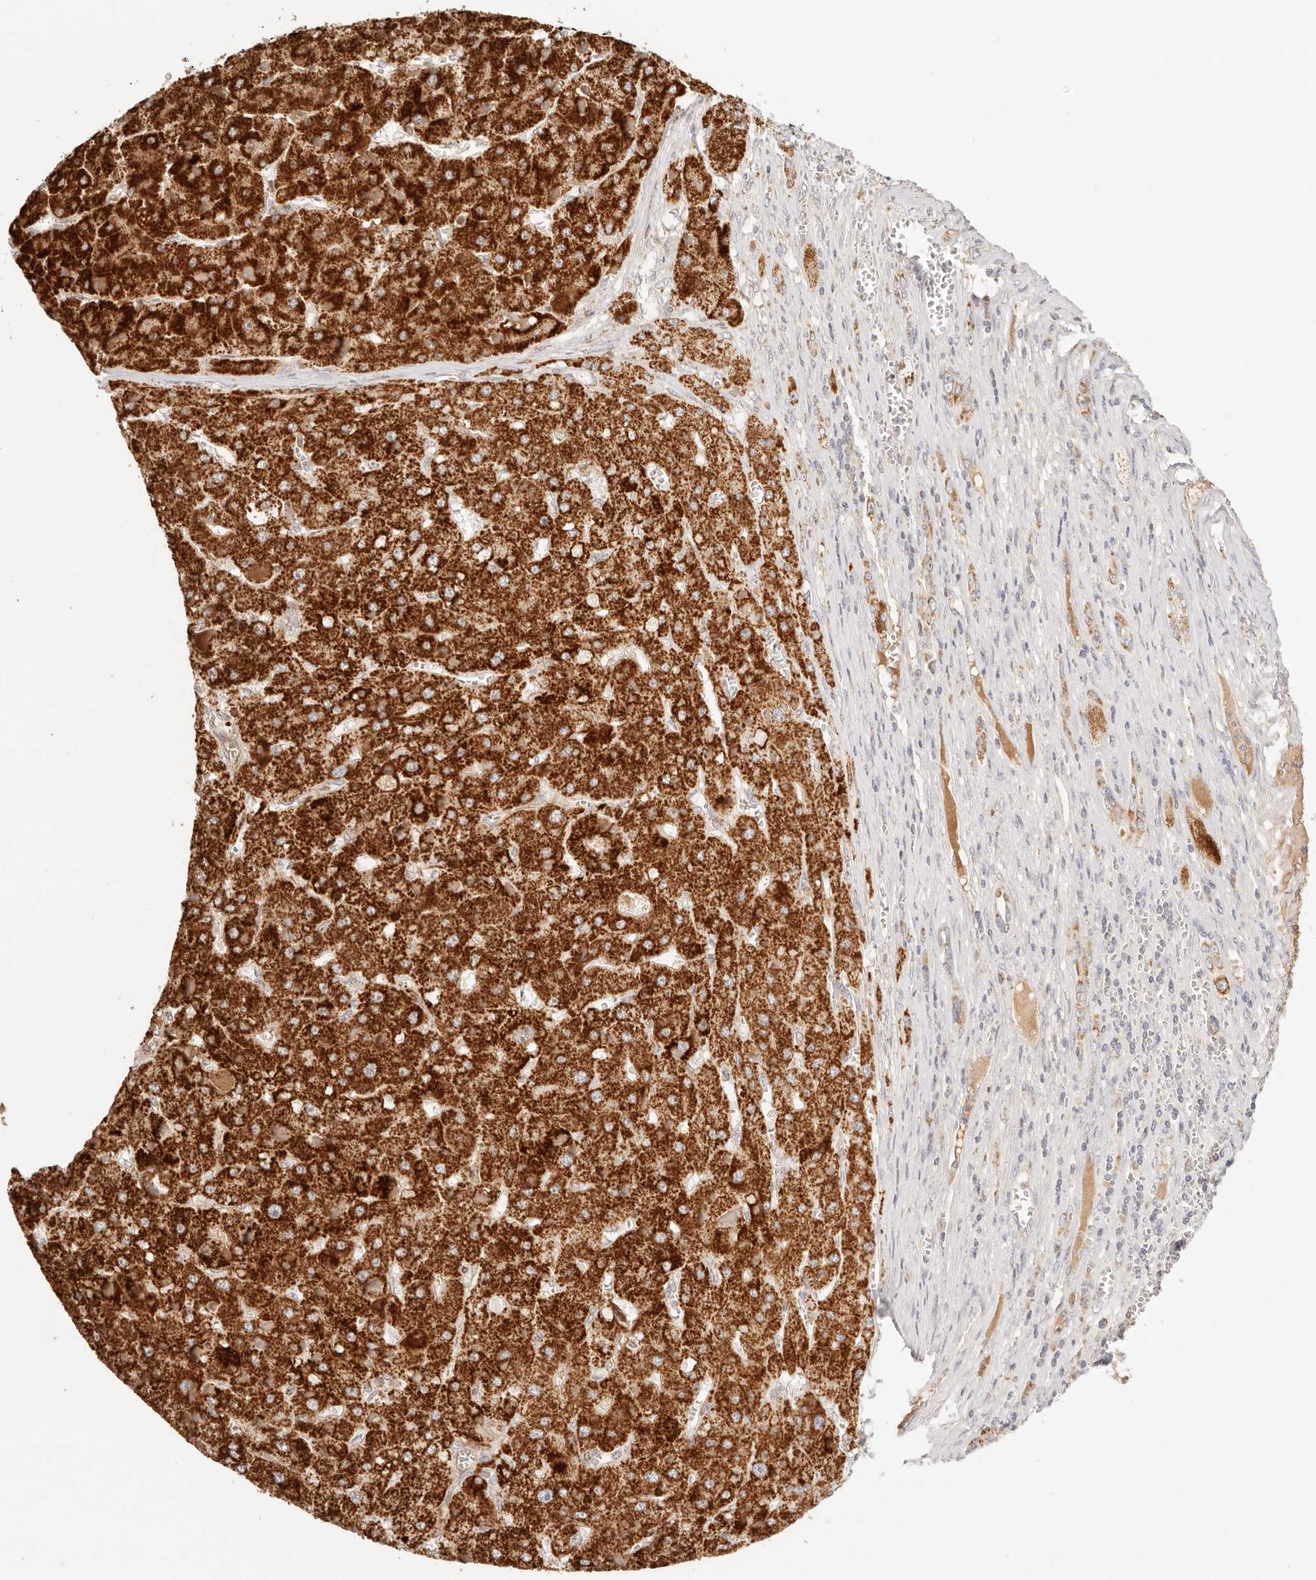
{"staining": {"intensity": "strong", "quantity": ">75%", "location": "cytoplasmic/membranous"}, "tissue": "liver cancer", "cell_type": "Tumor cells", "image_type": "cancer", "snomed": [{"axis": "morphology", "description": "Carcinoma, Hepatocellular, NOS"}, {"axis": "topography", "description": "Liver"}], "caption": "This micrograph demonstrates immunohistochemistry staining of liver cancer, with high strong cytoplasmic/membranous expression in approximately >75% of tumor cells.", "gene": "COA6", "patient": {"sex": "female", "age": 73}}